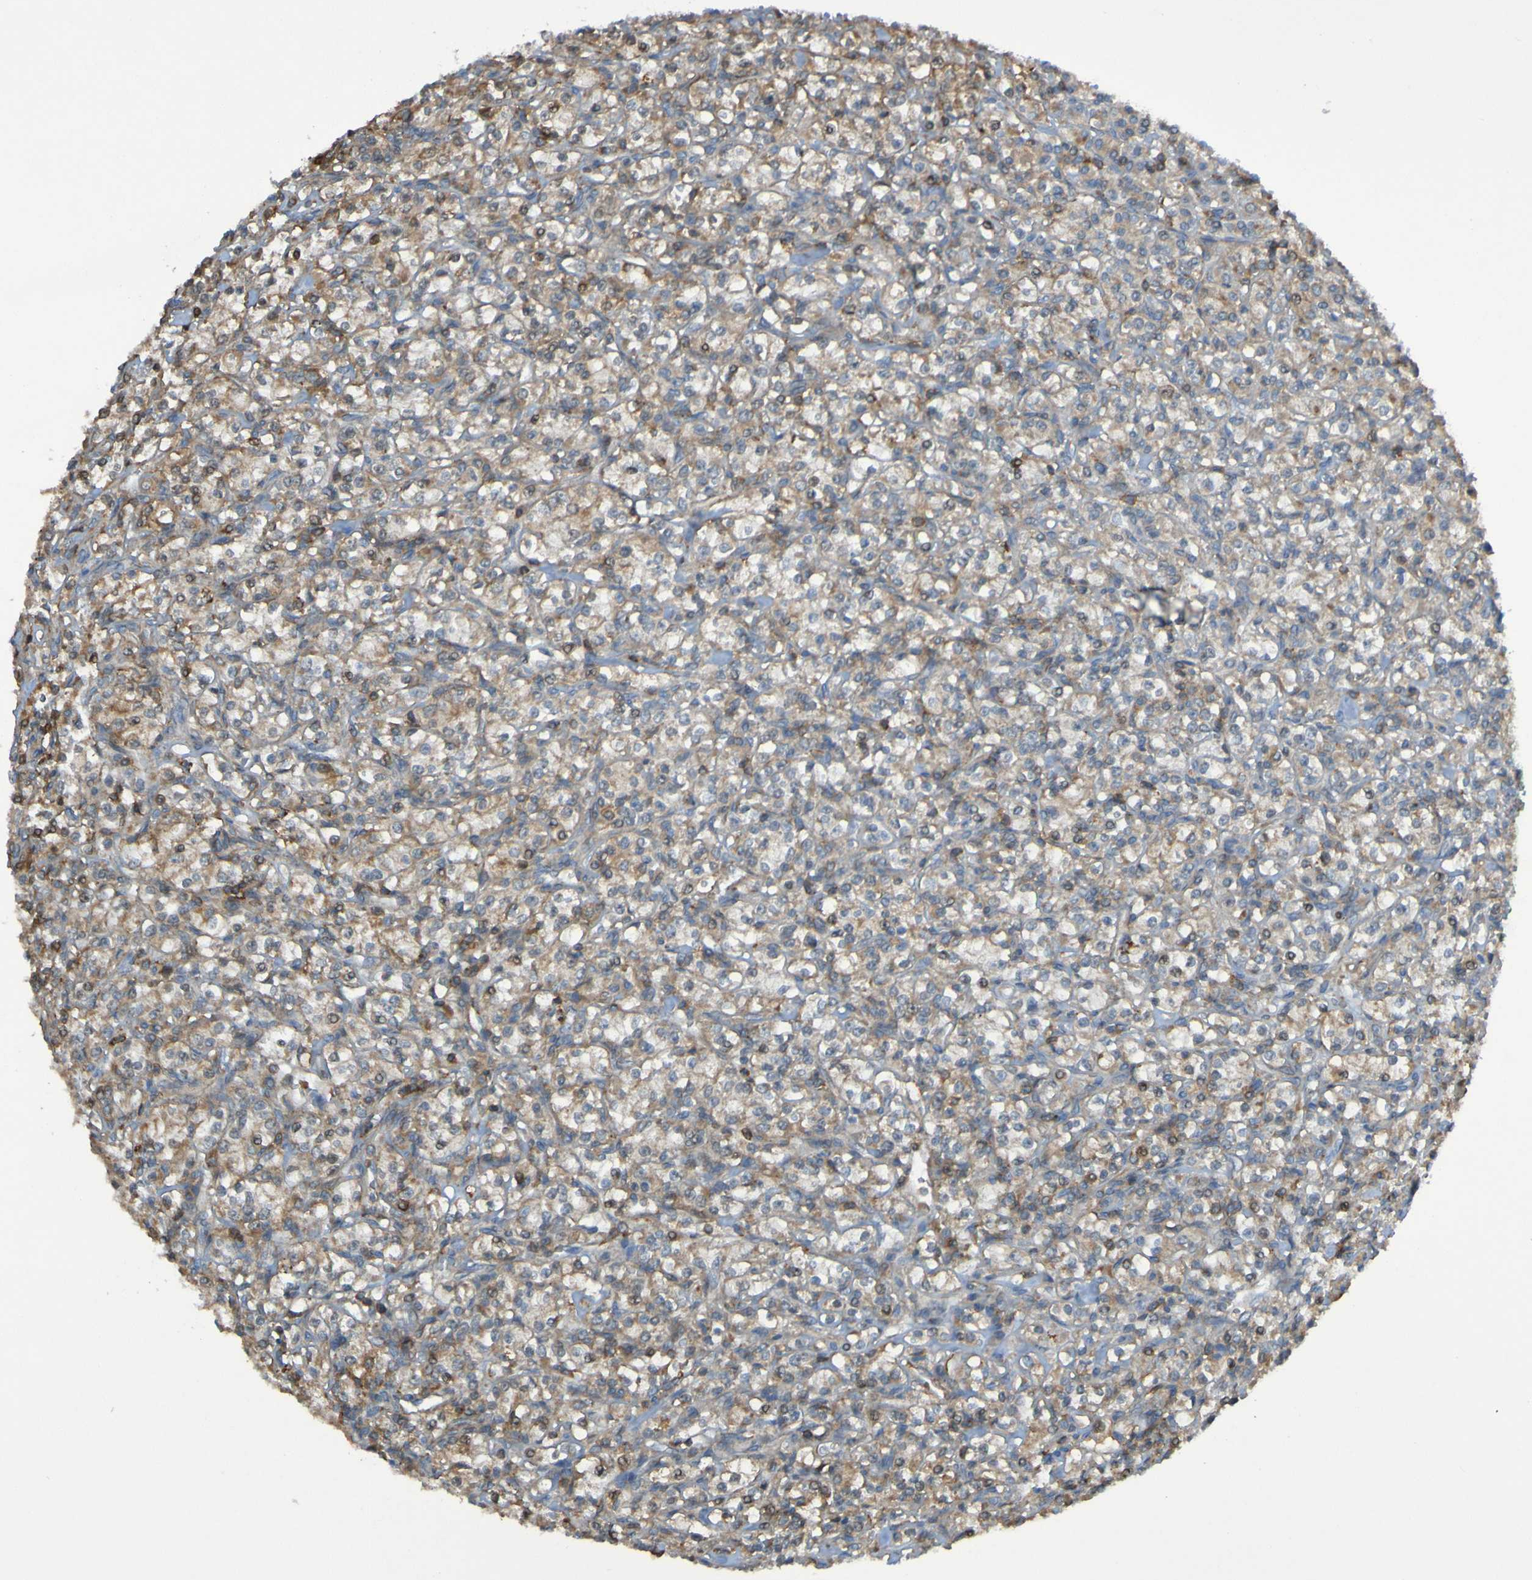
{"staining": {"intensity": "weak", "quantity": ">75%", "location": "cytoplasmic/membranous,nuclear"}, "tissue": "renal cancer", "cell_type": "Tumor cells", "image_type": "cancer", "snomed": [{"axis": "morphology", "description": "Adenocarcinoma, NOS"}, {"axis": "topography", "description": "Kidney"}], "caption": "DAB immunohistochemical staining of human adenocarcinoma (renal) shows weak cytoplasmic/membranous and nuclear protein expression in approximately >75% of tumor cells.", "gene": "PDGFB", "patient": {"sex": "male", "age": 77}}